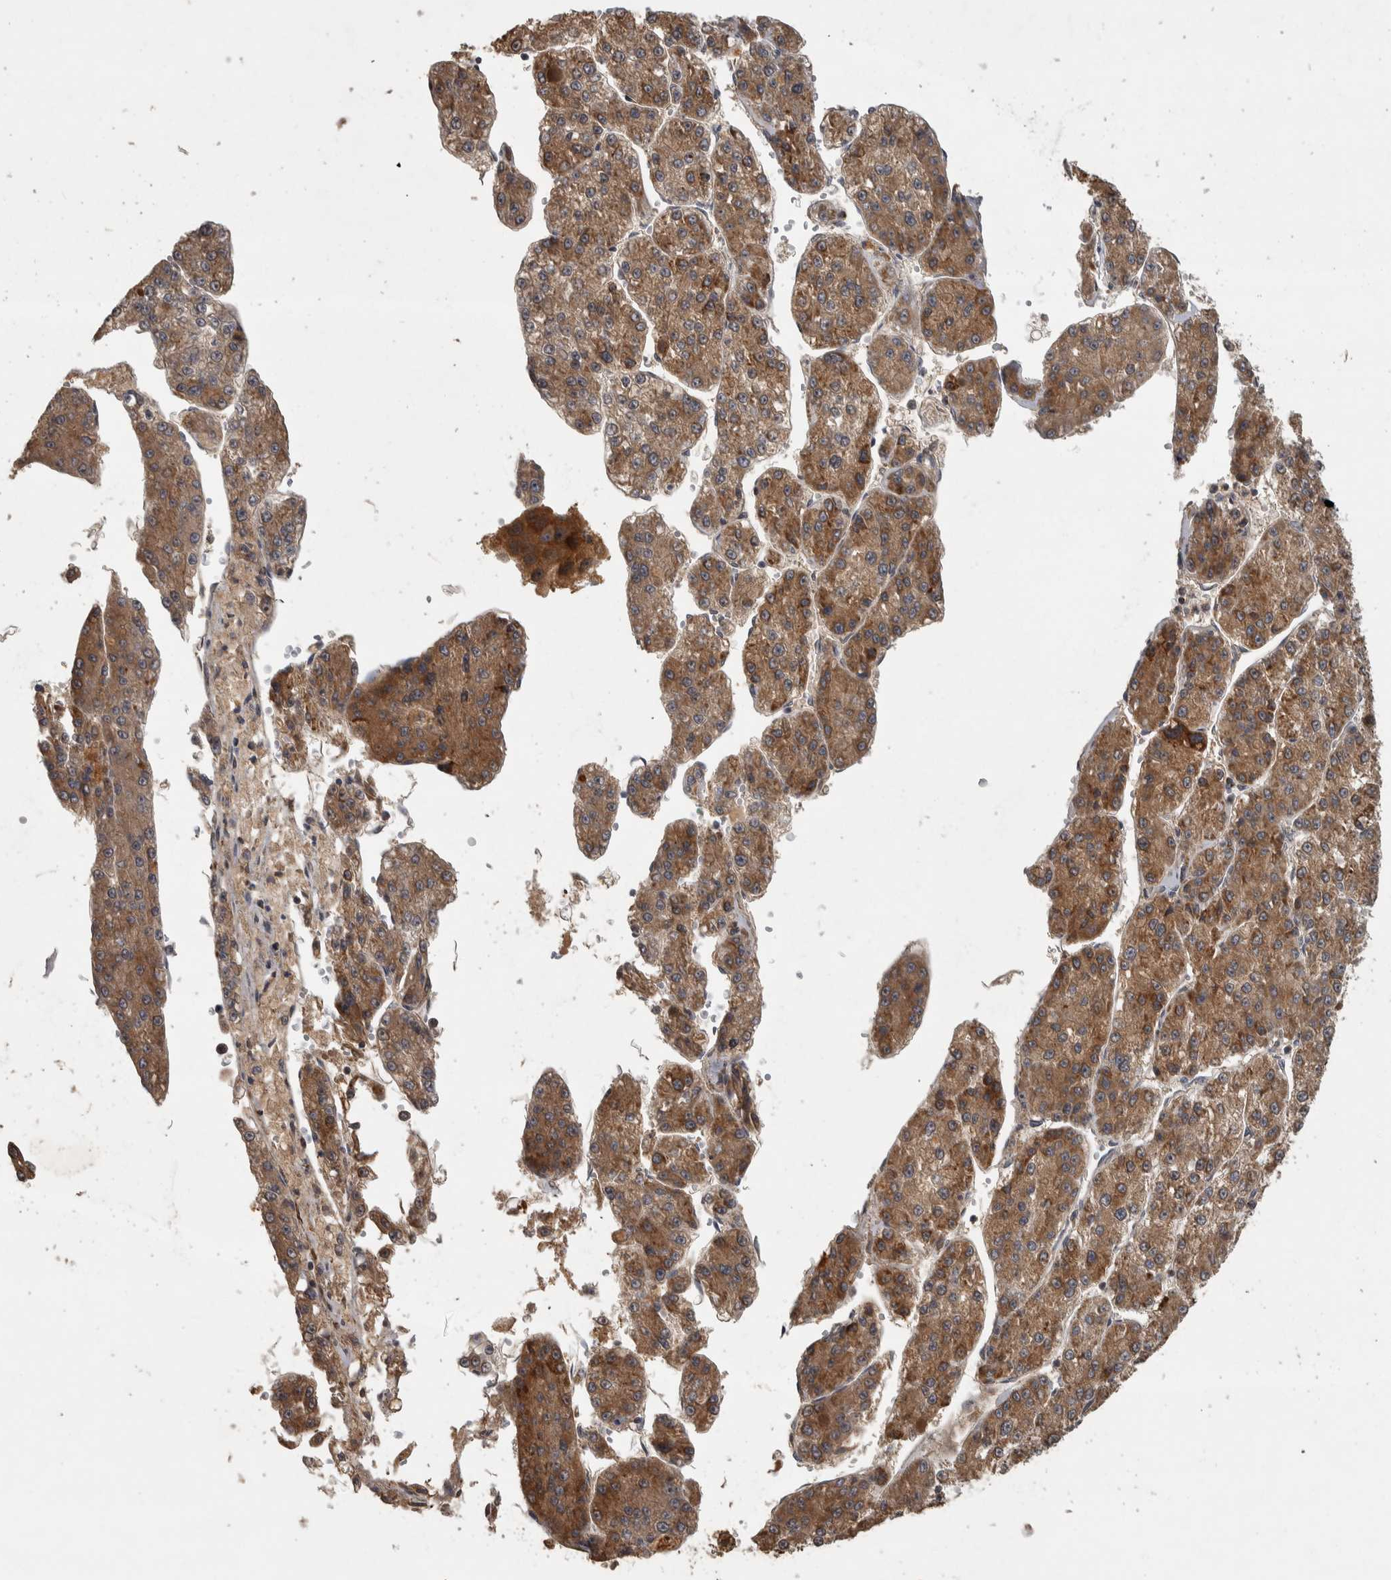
{"staining": {"intensity": "moderate", "quantity": ">75%", "location": "cytoplasmic/membranous"}, "tissue": "liver cancer", "cell_type": "Tumor cells", "image_type": "cancer", "snomed": [{"axis": "morphology", "description": "Carcinoma, Hepatocellular, NOS"}, {"axis": "topography", "description": "Liver"}], "caption": "The immunohistochemical stain shows moderate cytoplasmic/membranous staining in tumor cells of liver cancer tissue. The protein of interest is shown in brown color, while the nuclei are stained blue.", "gene": "ERAL1", "patient": {"sex": "female", "age": 73}}